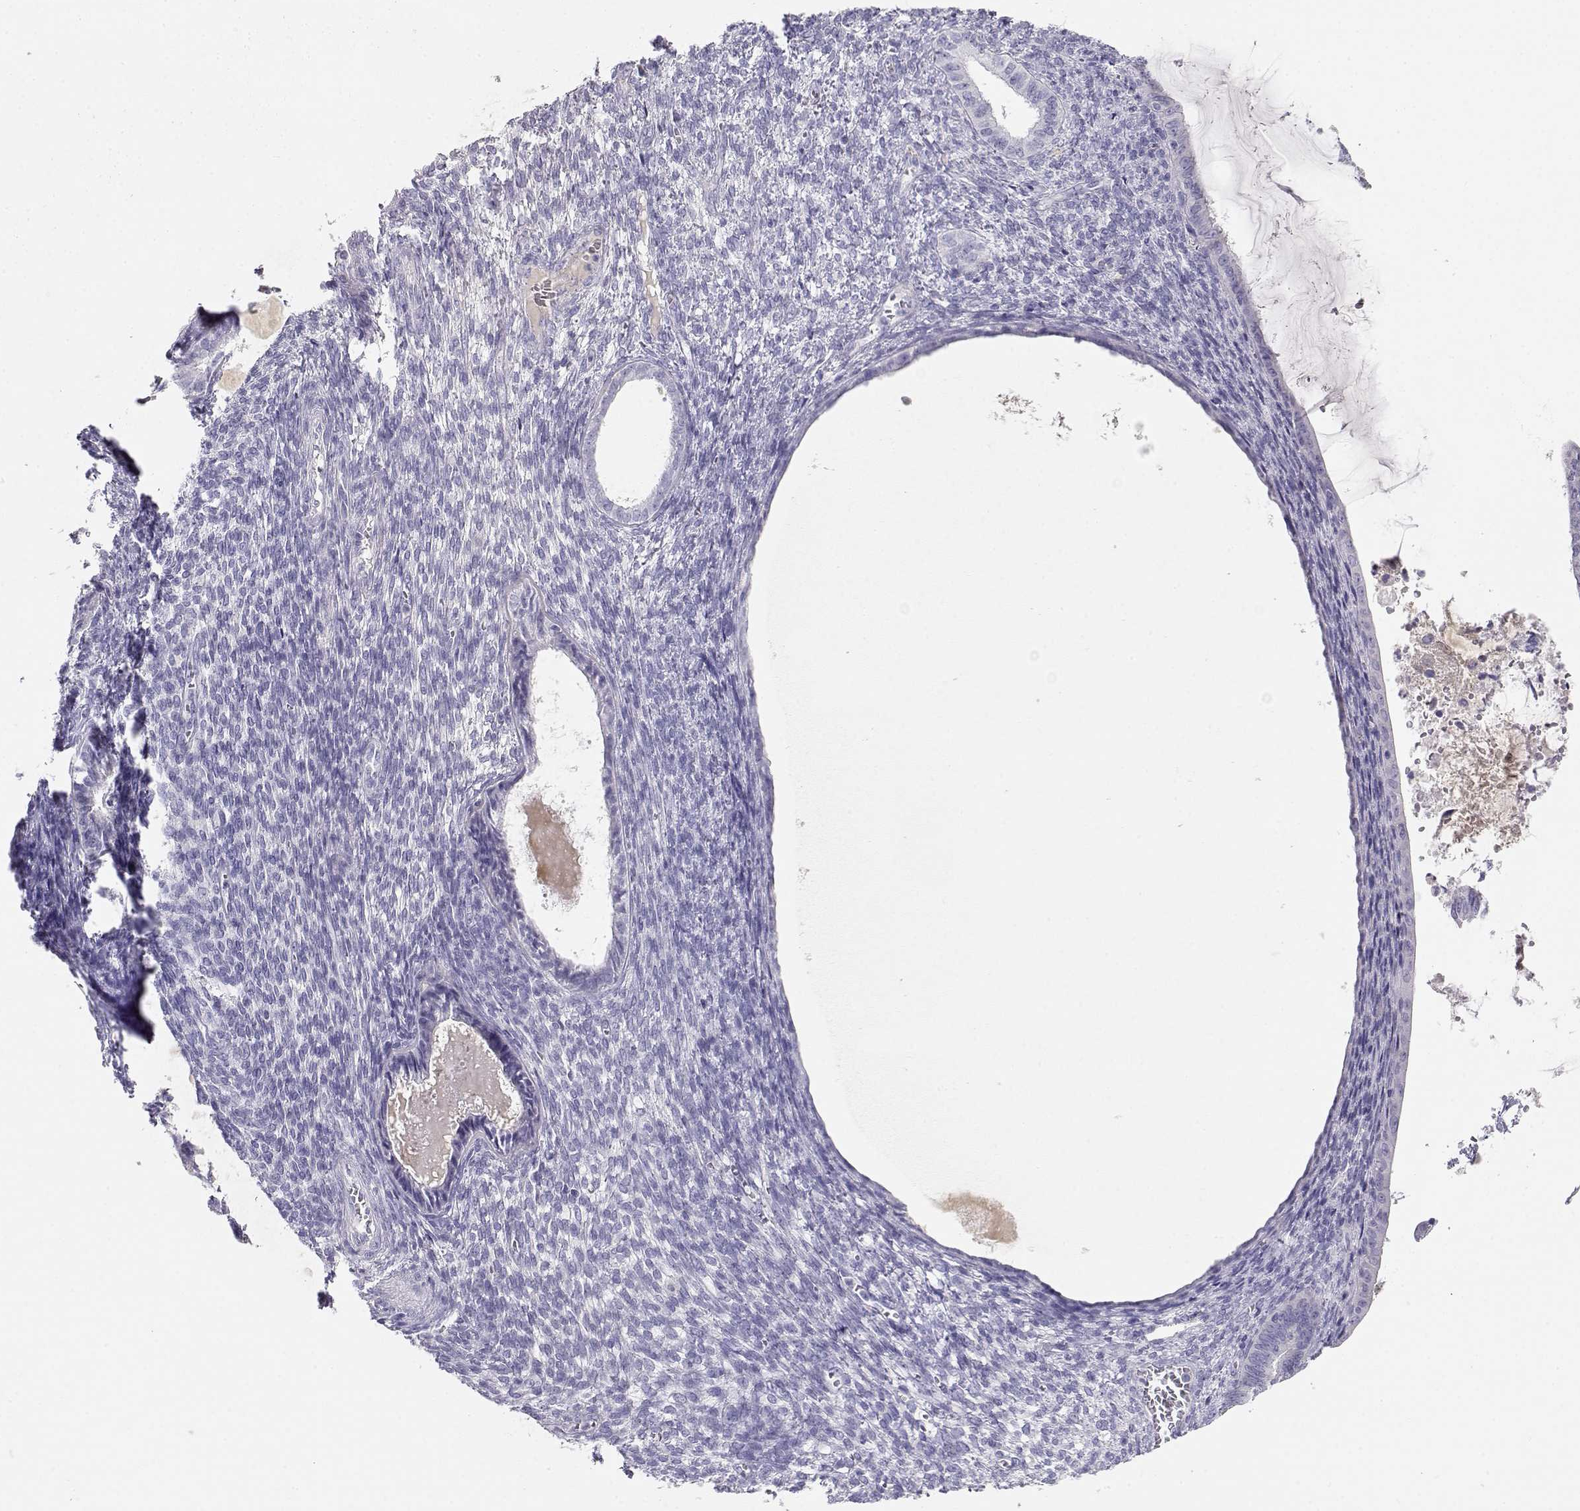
{"staining": {"intensity": "negative", "quantity": "none", "location": "none"}, "tissue": "endometrial cancer", "cell_type": "Tumor cells", "image_type": "cancer", "snomed": [{"axis": "morphology", "description": "Adenocarcinoma, NOS"}, {"axis": "topography", "description": "Endometrium"}], "caption": "This is an immunohistochemistry histopathology image of adenocarcinoma (endometrial). There is no positivity in tumor cells.", "gene": "GPR174", "patient": {"sex": "female", "age": 86}}